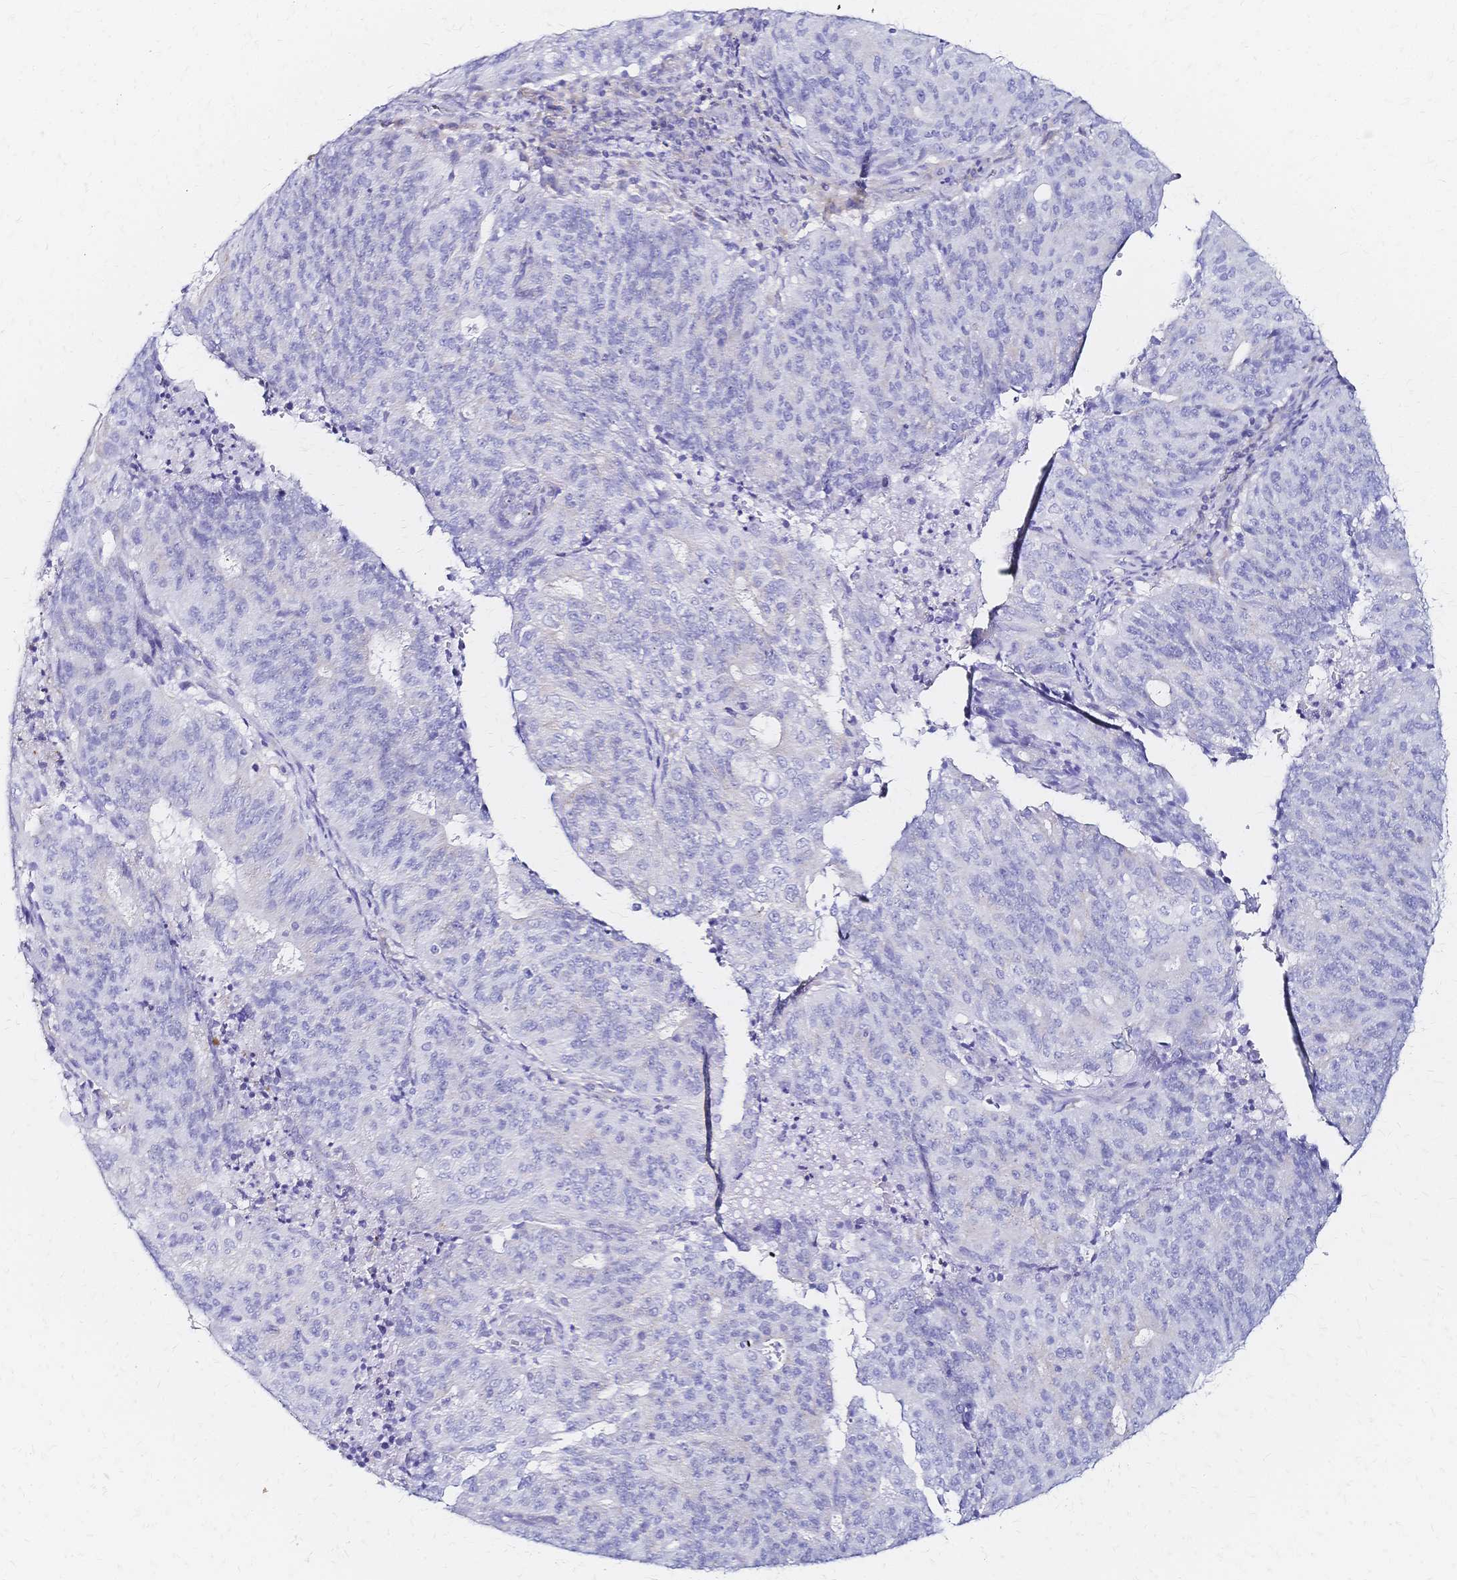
{"staining": {"intensity": "negative", "quantity": "none", "location": "none"}, "tissue": "endometrial cancer", "cell_type": "Tumor cells", "image_type": "cancer", "snomed": [{"axis": "morphology", "description": "Adenocarcinoma, NOS"}, {"axis": "topography", "description": "Endometrium"}], "caption": "There is no significant expression in tumor cells of adenocarcinoma (endometrial).", "gene": "SLC5A1", "patient": {"sex": "female", "age": 82}}